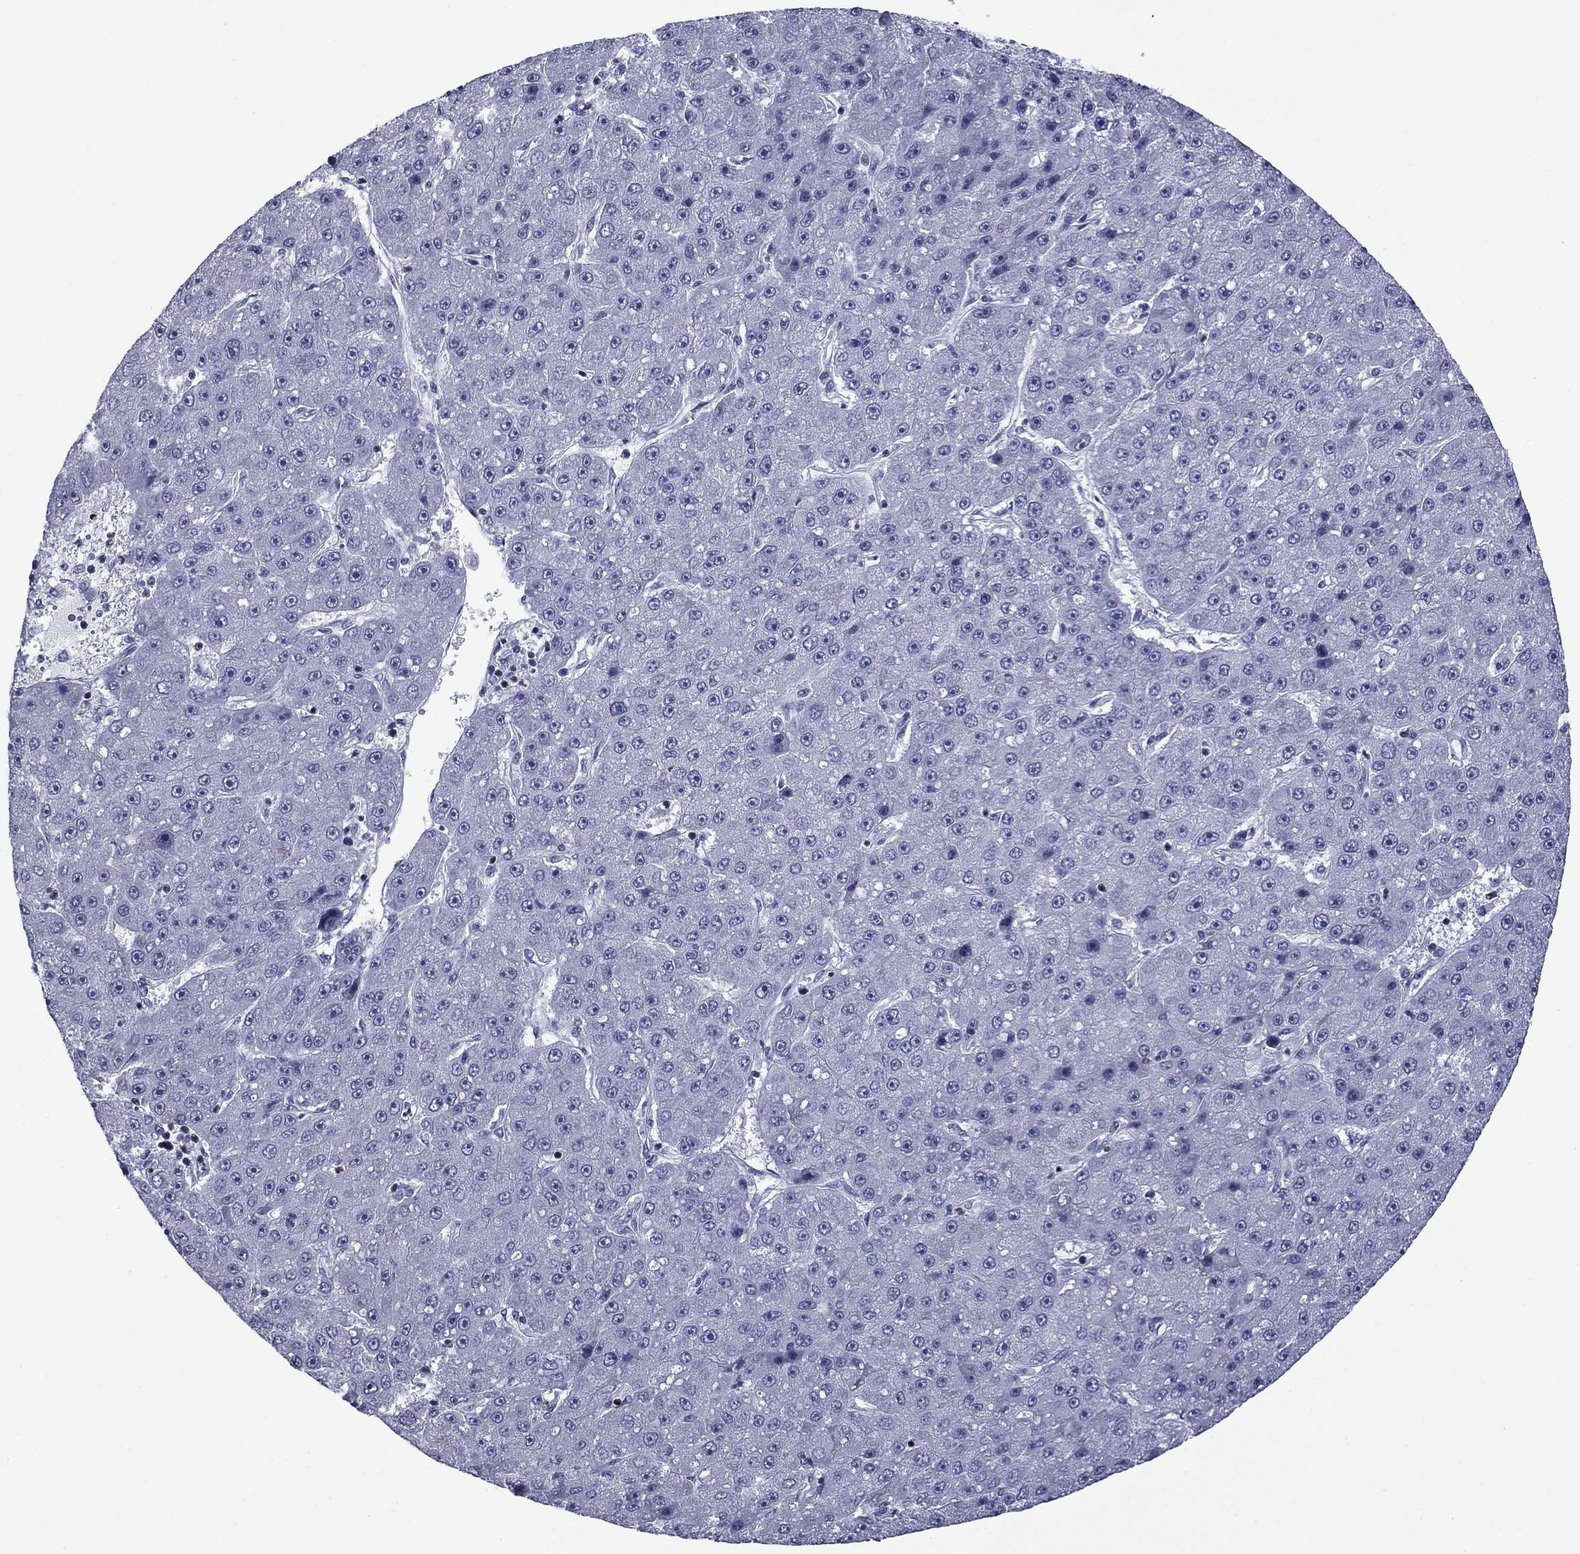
{"staining": {"intensity": "negative", "quantity": "none", "location": "none"}, "tissue": "liver cancer", "cell_type": "Tumor cells", "image_type": "cancer", "snomed": [{"axis": "morphology", "description": "Carcinoma, Hepatocellular, NOS"}, {"axis": "topography", "description": "Liver"}], "caption": "Micrograph shows no protein staining in tumor cells of liver cancer tissue.", "gene": "IKZF3", "patient": {"sex": "male", "age": 67}}